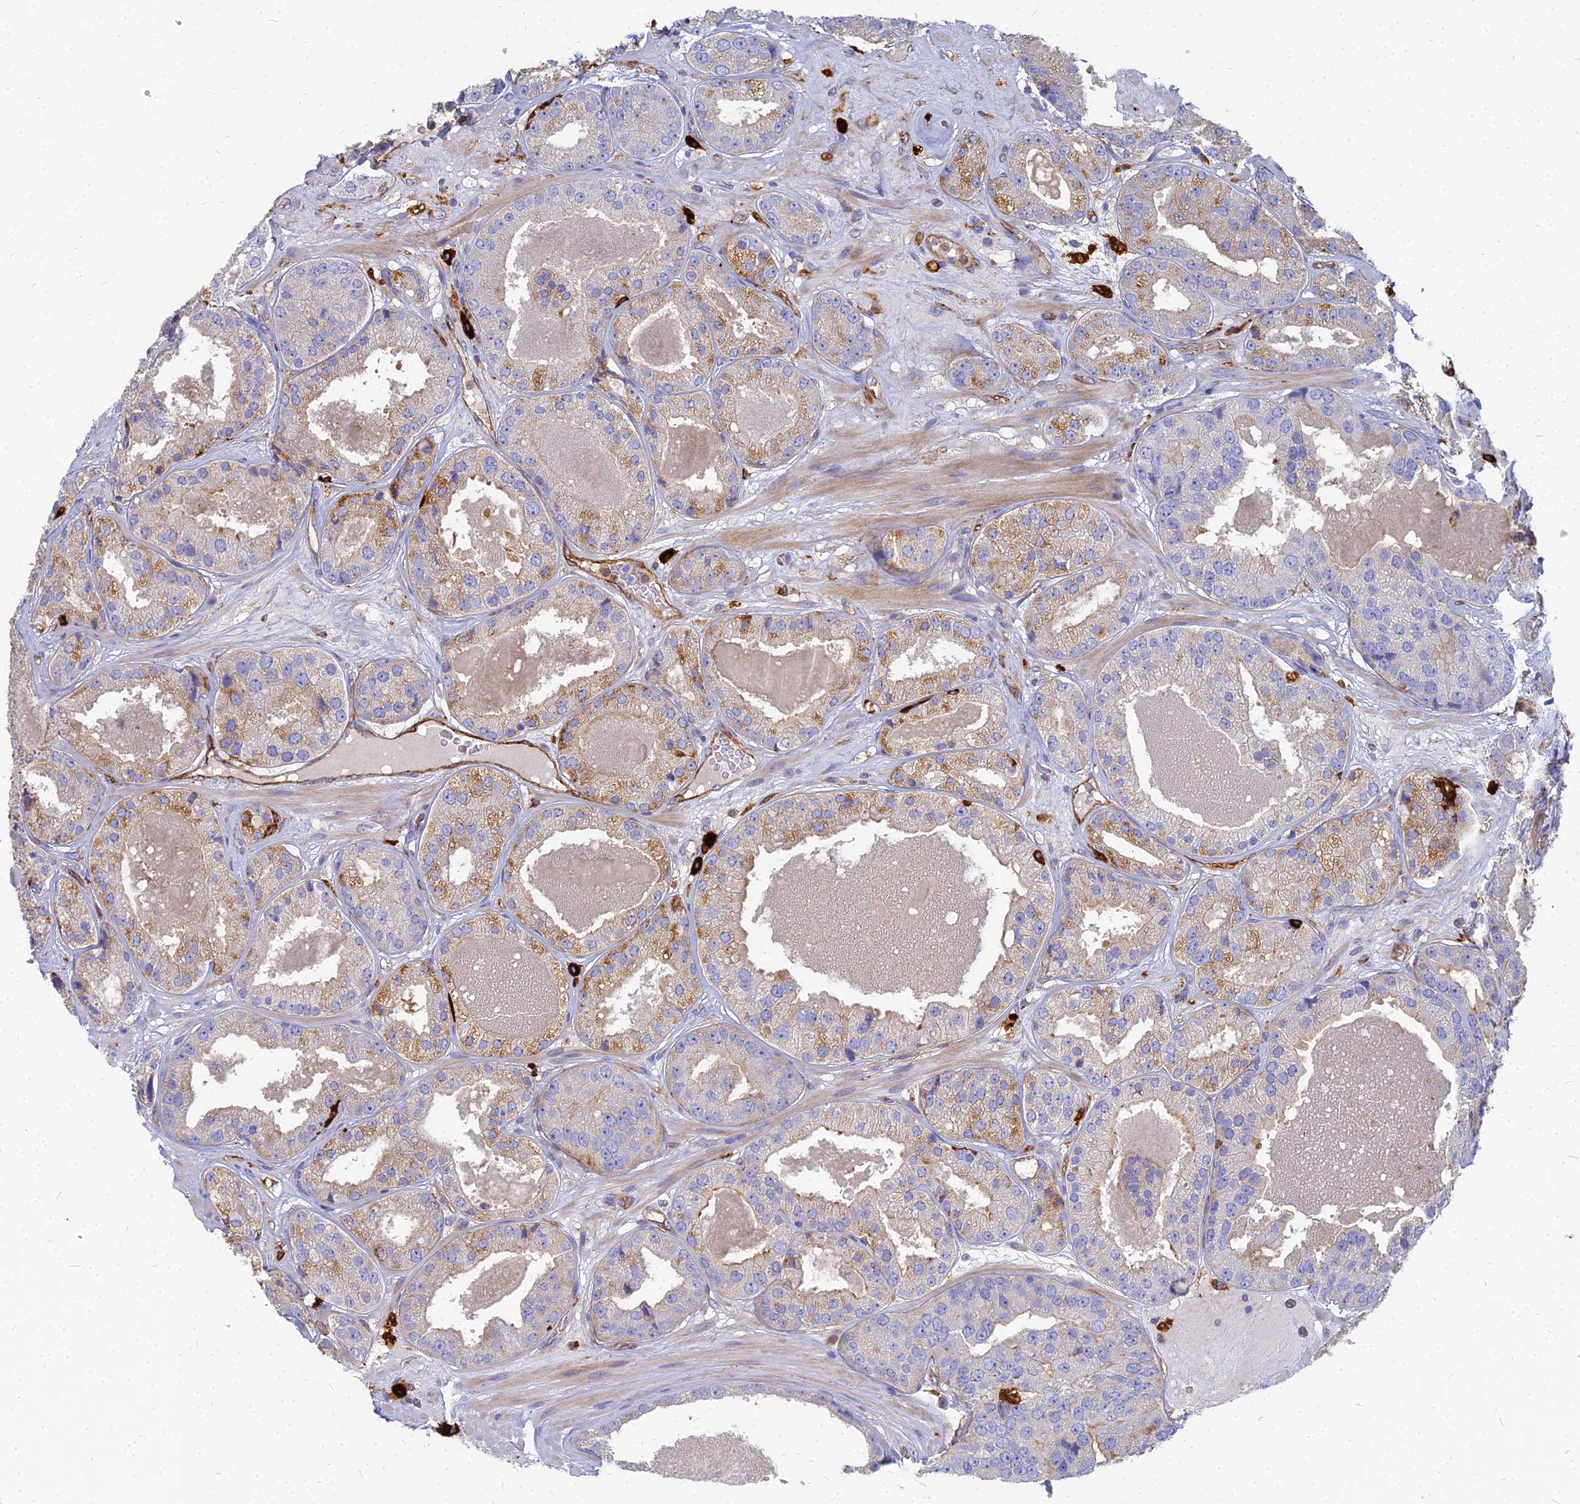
{"staining": {"intensity": "moderate", "quantity": "<25%", "location": "cytoplasmic/membranous"}, "tissue": "prostate cancer", "cell_type": "Tumor cells", "image_type": "cancer", "snomed": [{"axis": "morphology", "description": "Adenocarcinoma, High grade"}, {"axis": "topography", "description": "Prostate"}], "caption": "The histopathology image exhibits staining of high-grade adenocarcinoma (prostate), revealing moderate cytoplasmic/membranous protein positivity (brown color) within tumor cells.", "gene": "VAT1", "patient": {"sex": "male", "age": 63}}